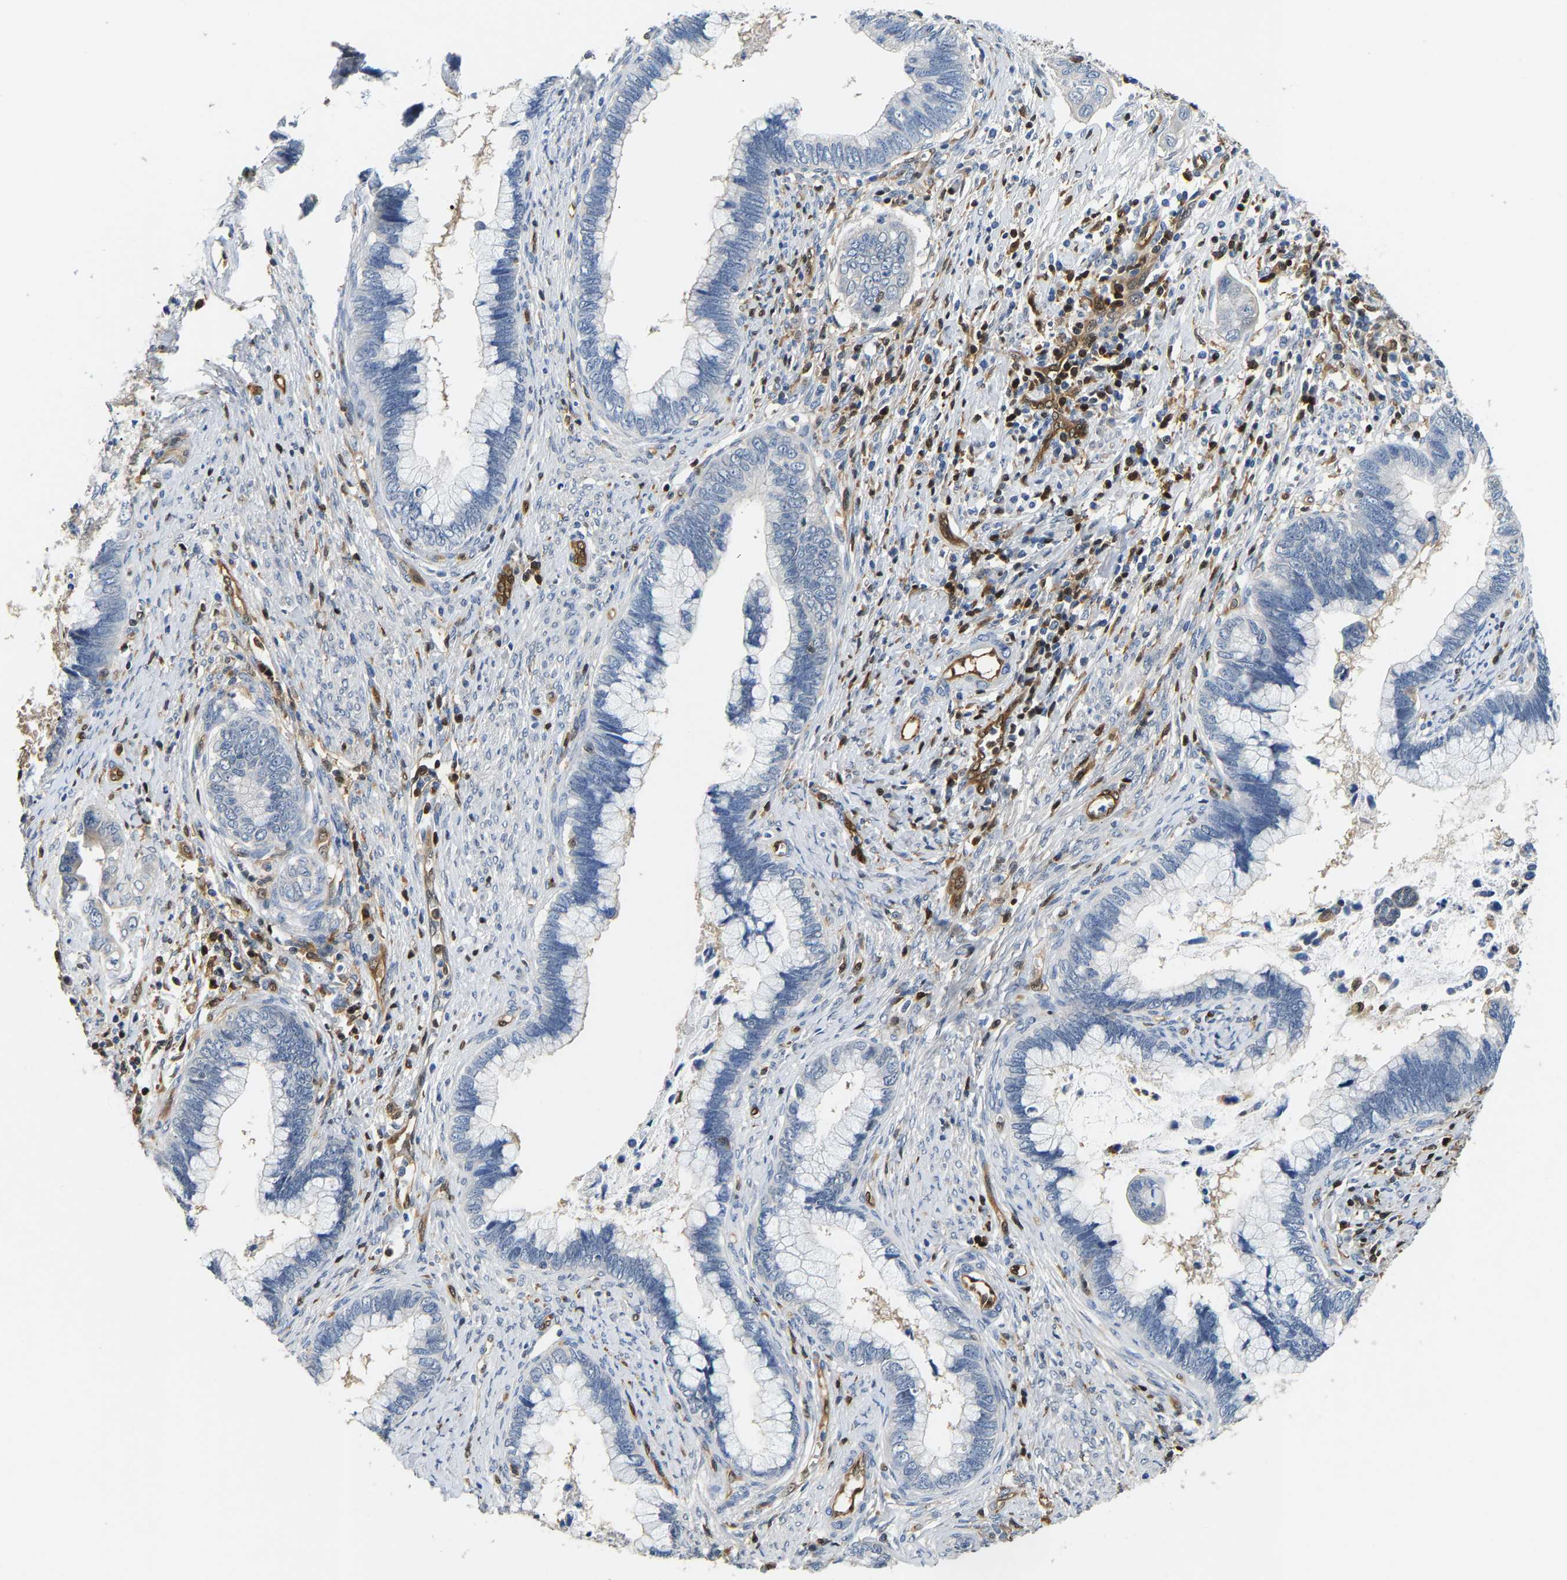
{"staining": {"intensity": "negative", "quantity": "none", "location": "none"}, "tissue": "cervical cancer", "cell_type": "Tumor cells", "image_type": "cancer", "snomed": [{"axis": "morphology", "description": "Adenocarcinoma, NOS"}, {"axis": "topography", "description": "Cervix"}], "caption": "This is a histopathology image of immunohistochemistry staining of cervical cancer (adenocarcinoma), which shows no expression in tumor cells.", "gene": "GIMAP7", "patient": {"sex": "female", "age": 44}}